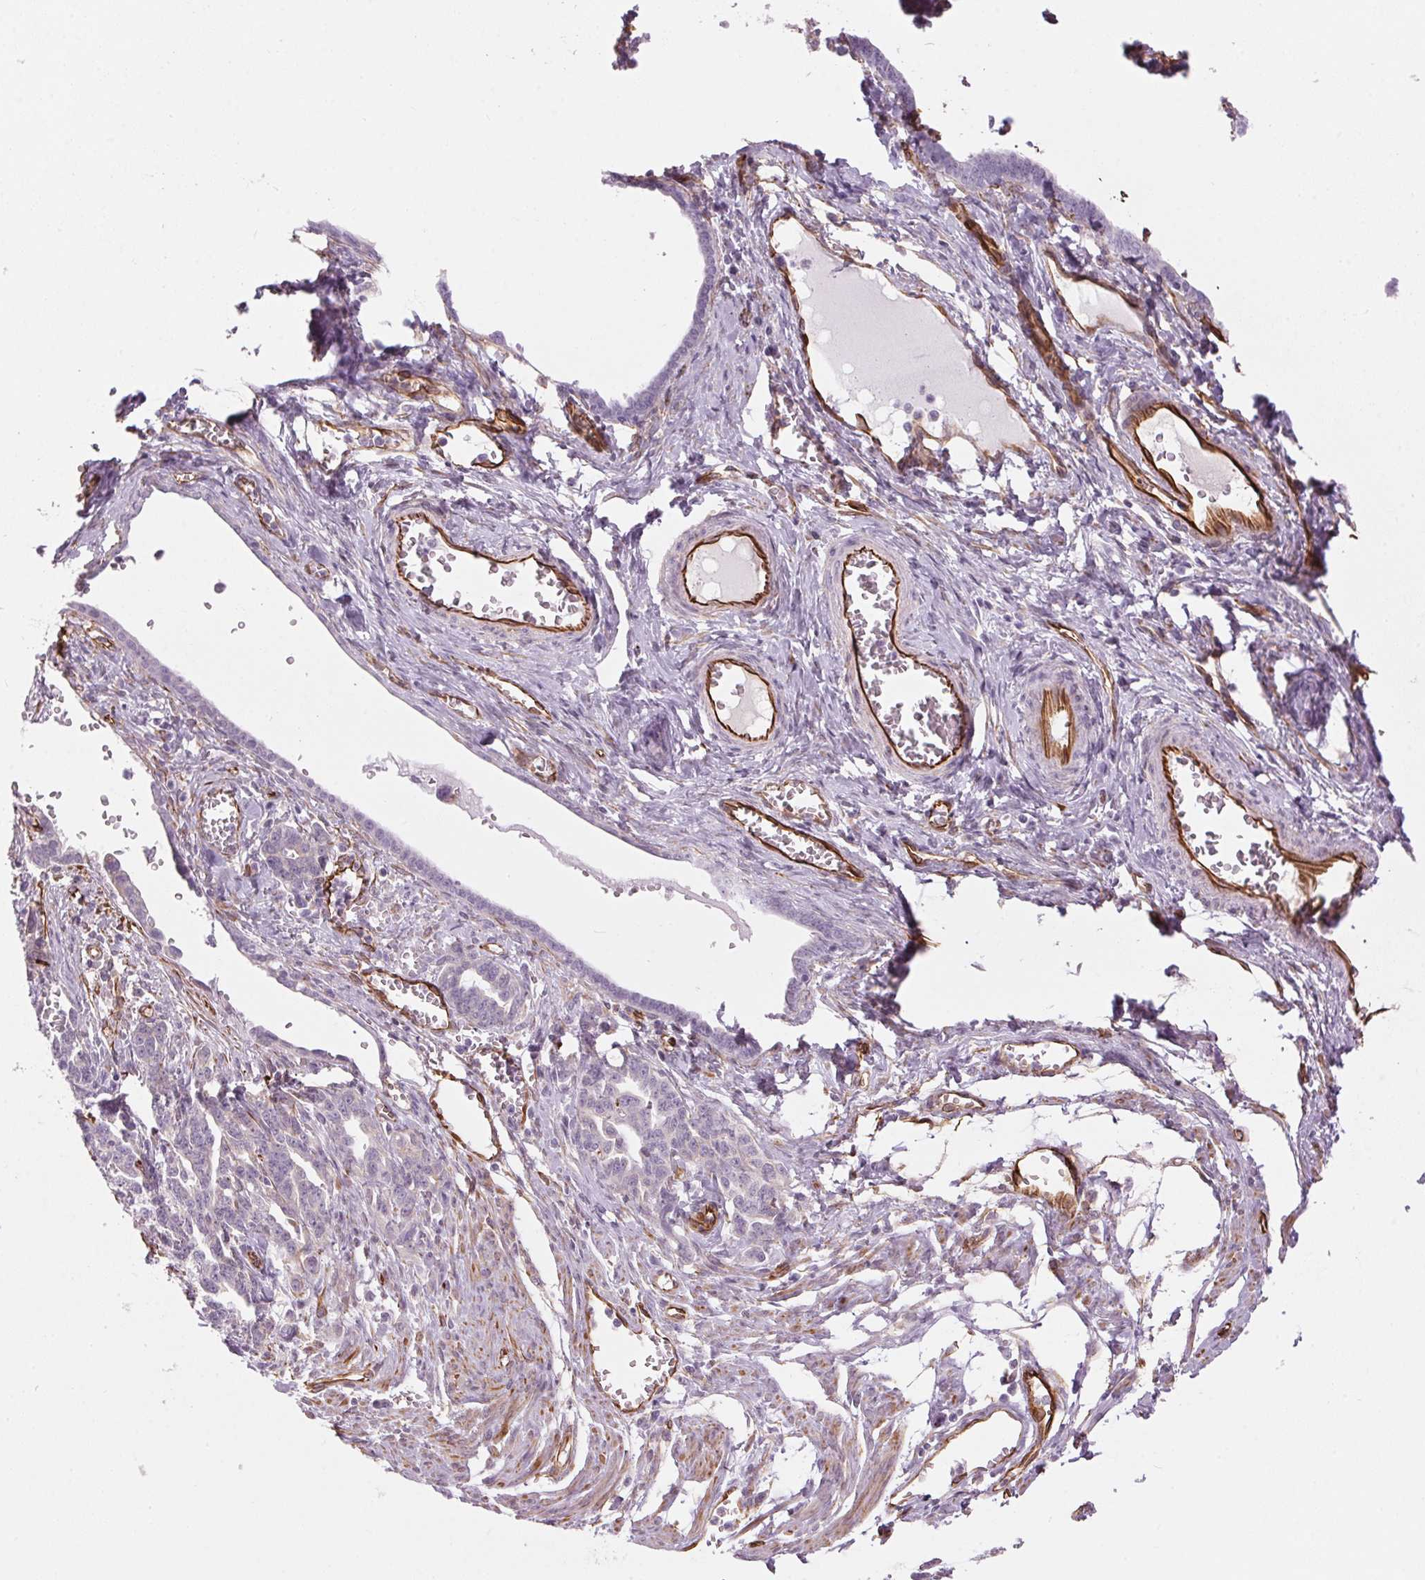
{"staining": {"intensity": "negative", "quantity": "none", "location": "none"}, "tissue": "ovarian cancer", "cell_type": "Tumor cells", "image_type": "cancer", "snomed": [{"axis": "morphology", "description": "Cystadenocarcinoma, serous, NOS"}, {"axis": "topography", "description": "Ovary"}], "caption": "DAB (3,3'-diaminobenzidine) immunohistochemical staining of human serous cystadenocarcinoma (ovarian) reveals no significant positivity in tumor cells.", "gene": "CLPS", "patient": {"sex": "female", "age": 69}}